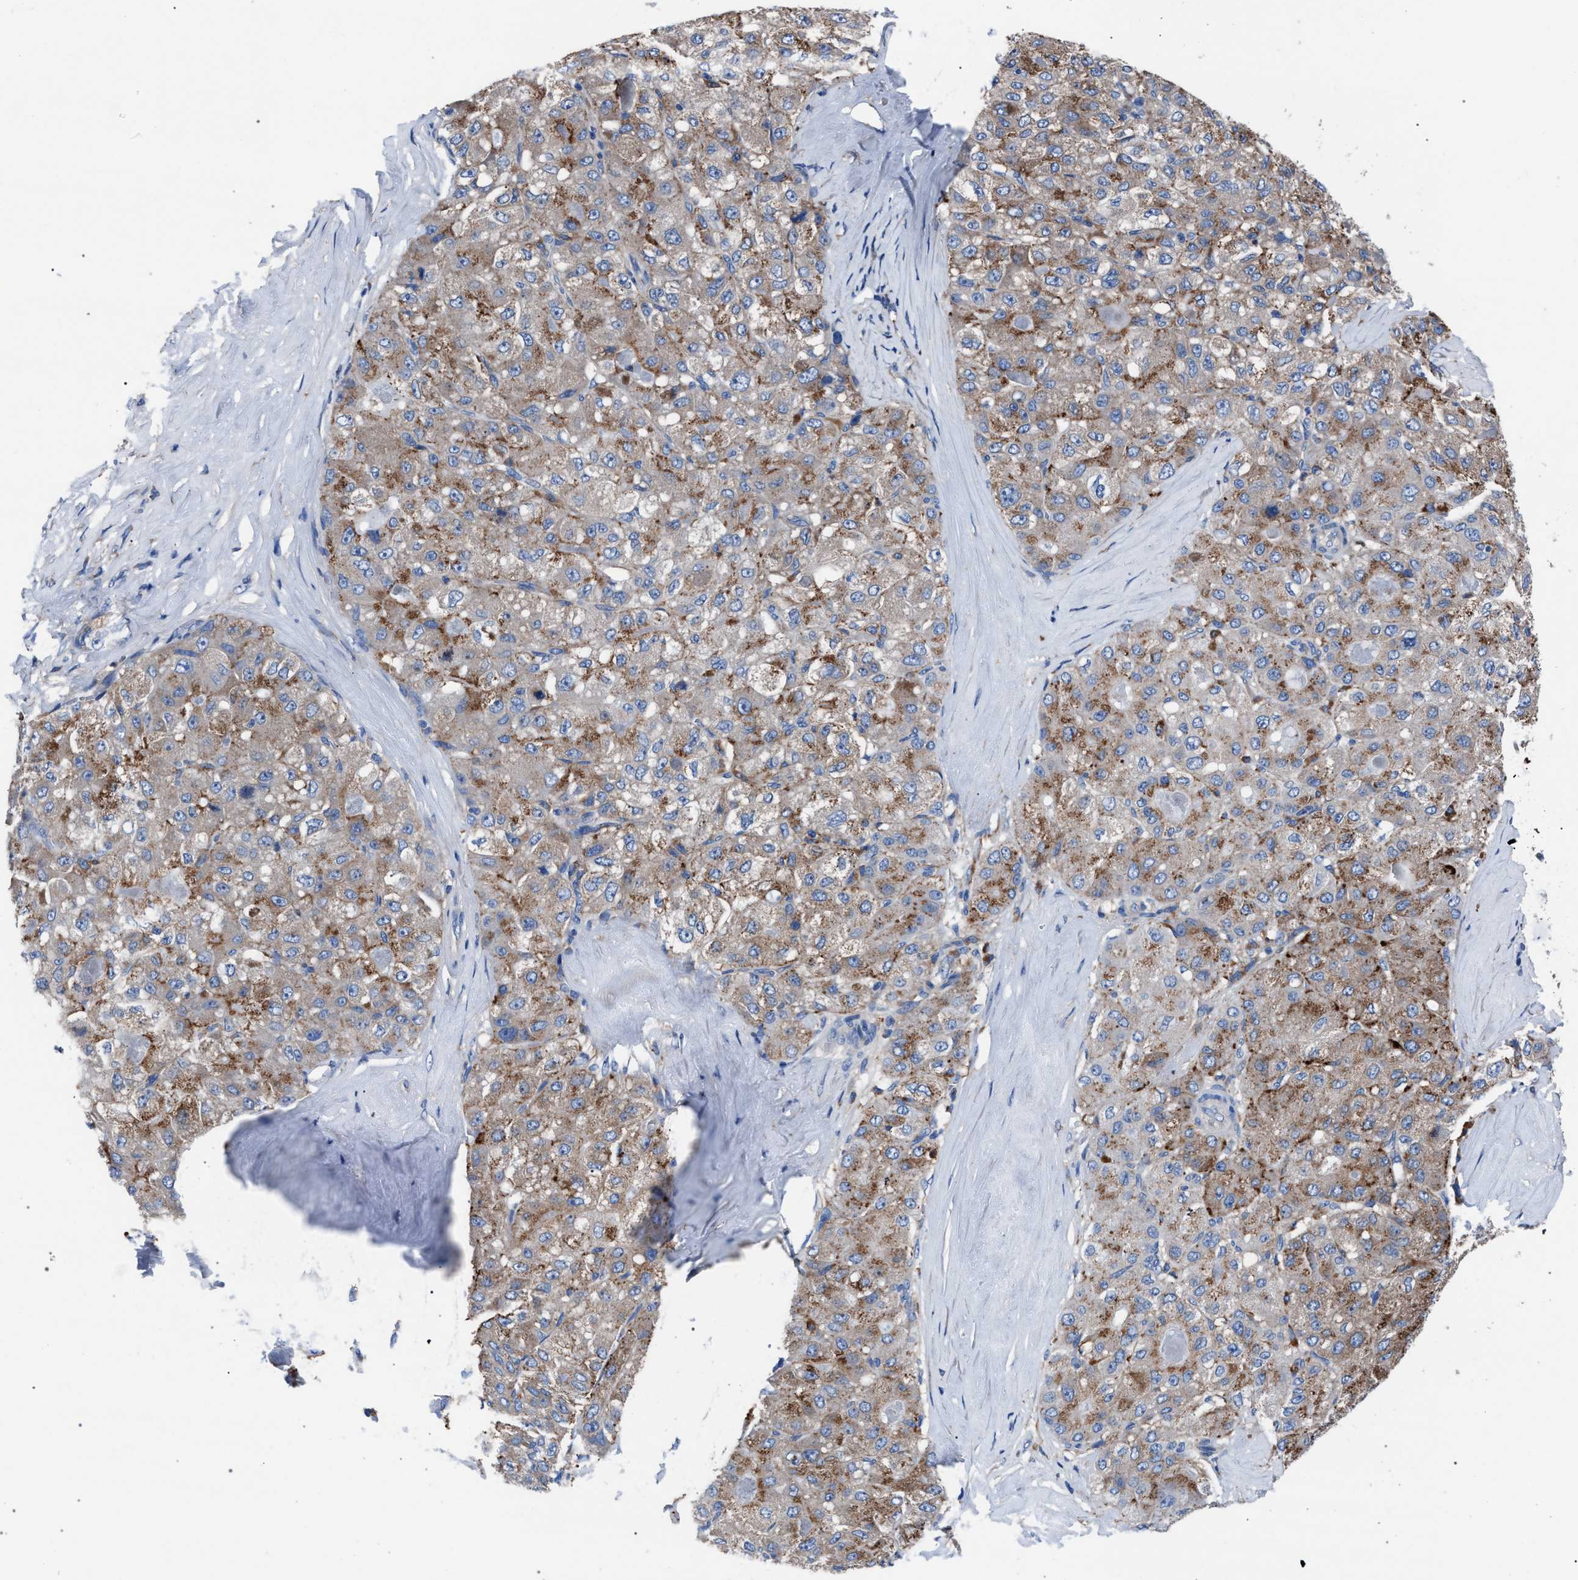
{"staining": {"intensity": "moderate", "quantity": "25%-75%", "location": "cytoplasmic/membranous"}, "tissue": "liver cancer", "cell_type": "Tumor cells", "image_type": "cancer", "snomed": [{"axis": "morphology", "description": "Carcinoma, Hepatocellular, NOS"}, {"axis": "topography", "description": "Liver"}], "caption": "Immunohistochemistry (IHC) photomicrograph of human liver cancer stained for a protein (brown), which displays medium levels of moderate cytoplasmic/membranous staining in approximately 25%-75% of tumor cells.", "gene": "ATP6V0A1", "patient": {"sex": "male", "age": 80}}